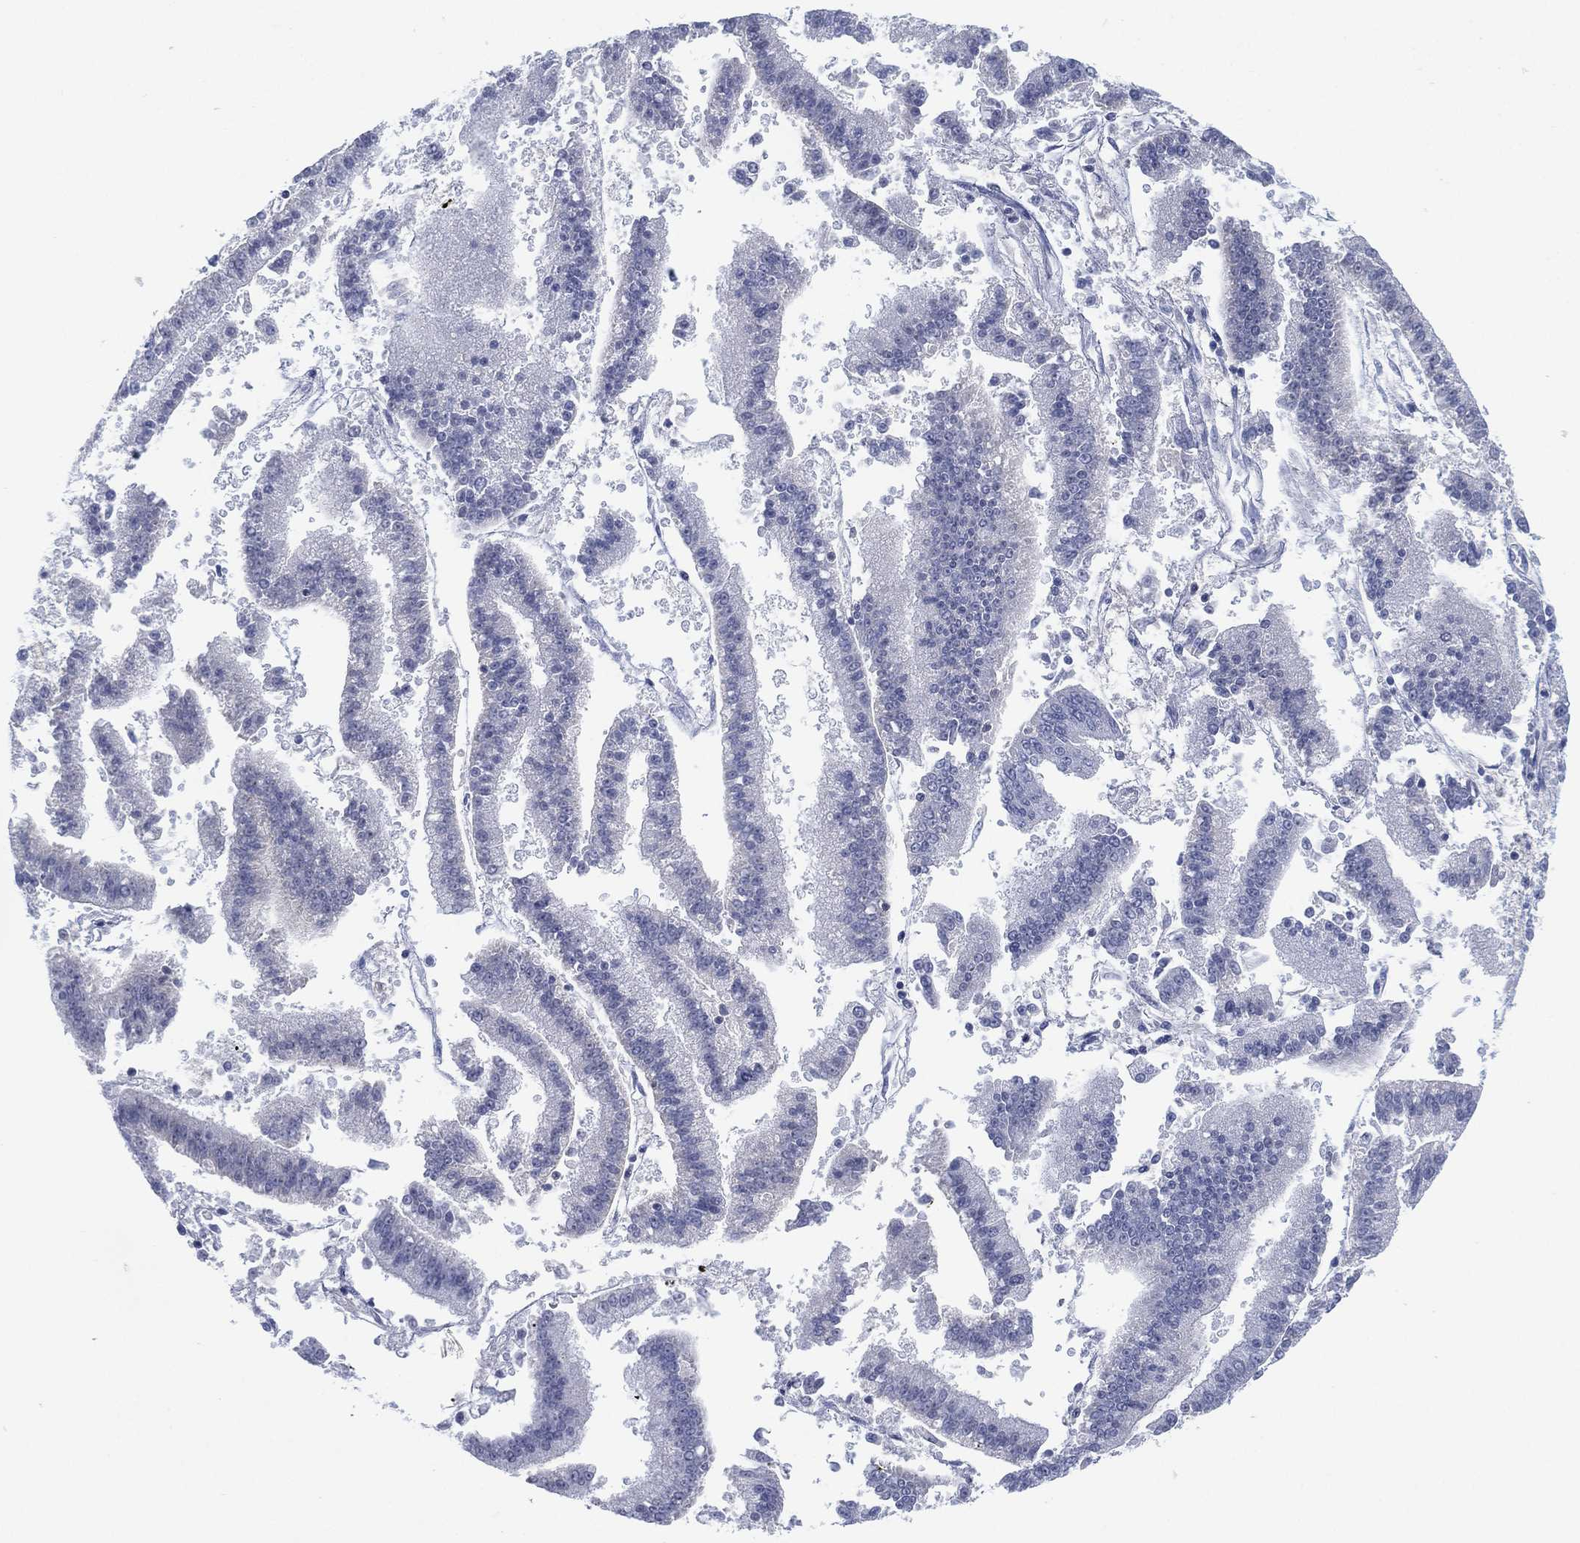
{"staining": {"intensity": "negative", "quantity": "none", "location": "none"}, "tissue": "endometrial cancer", "cell_type": "Tumor cells", "image_type": "cancer", "snomed": [{"axis": "morphology", "description": "Adenocarcinoma, NOS"}, {"axis": "topography", "description": "Endometrium"}], "caption": "DAB (3,3'-diaminobenzidine) immunohistochemical staining of human endometrial cancer demonstrates no significant positivity in tumor cells.", "gene": "SEPTIN1", "patient": {"sex": "female", "age": 66}}